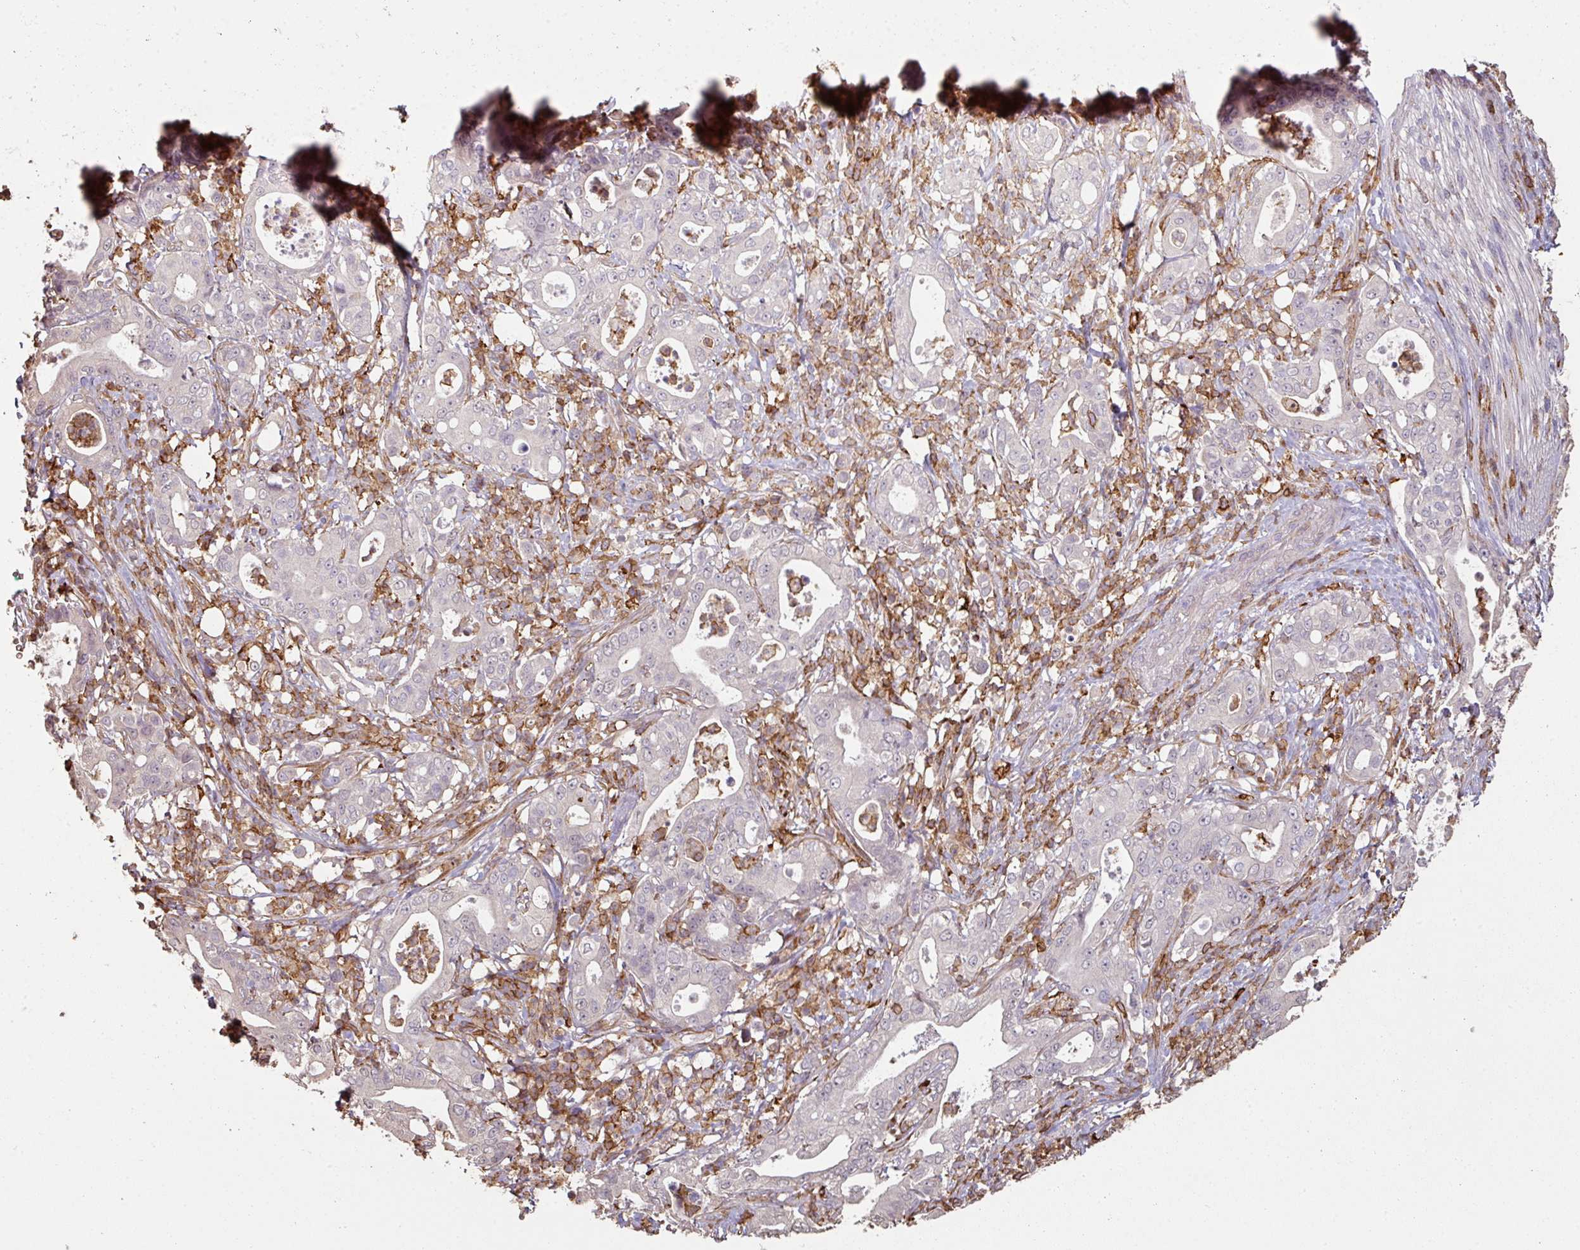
{"staining": {"intensity": "negative", "quantity": "none", "location": "none"}, "tissue": "pancreatic cancer", "cell_type": "Tumor cells", "image_type": "cancer", "snomed": [{"axis": "morphology", "description": "Adenocarcinoma, NOS"}, {"axis": "topography", "description": "Pancreas"}], "caption": "IHC of pancreatic cancer displays no positivity in tumor cells.", "gene": "OLFML2B", "patient": {"sex": "male", "age": 71}}